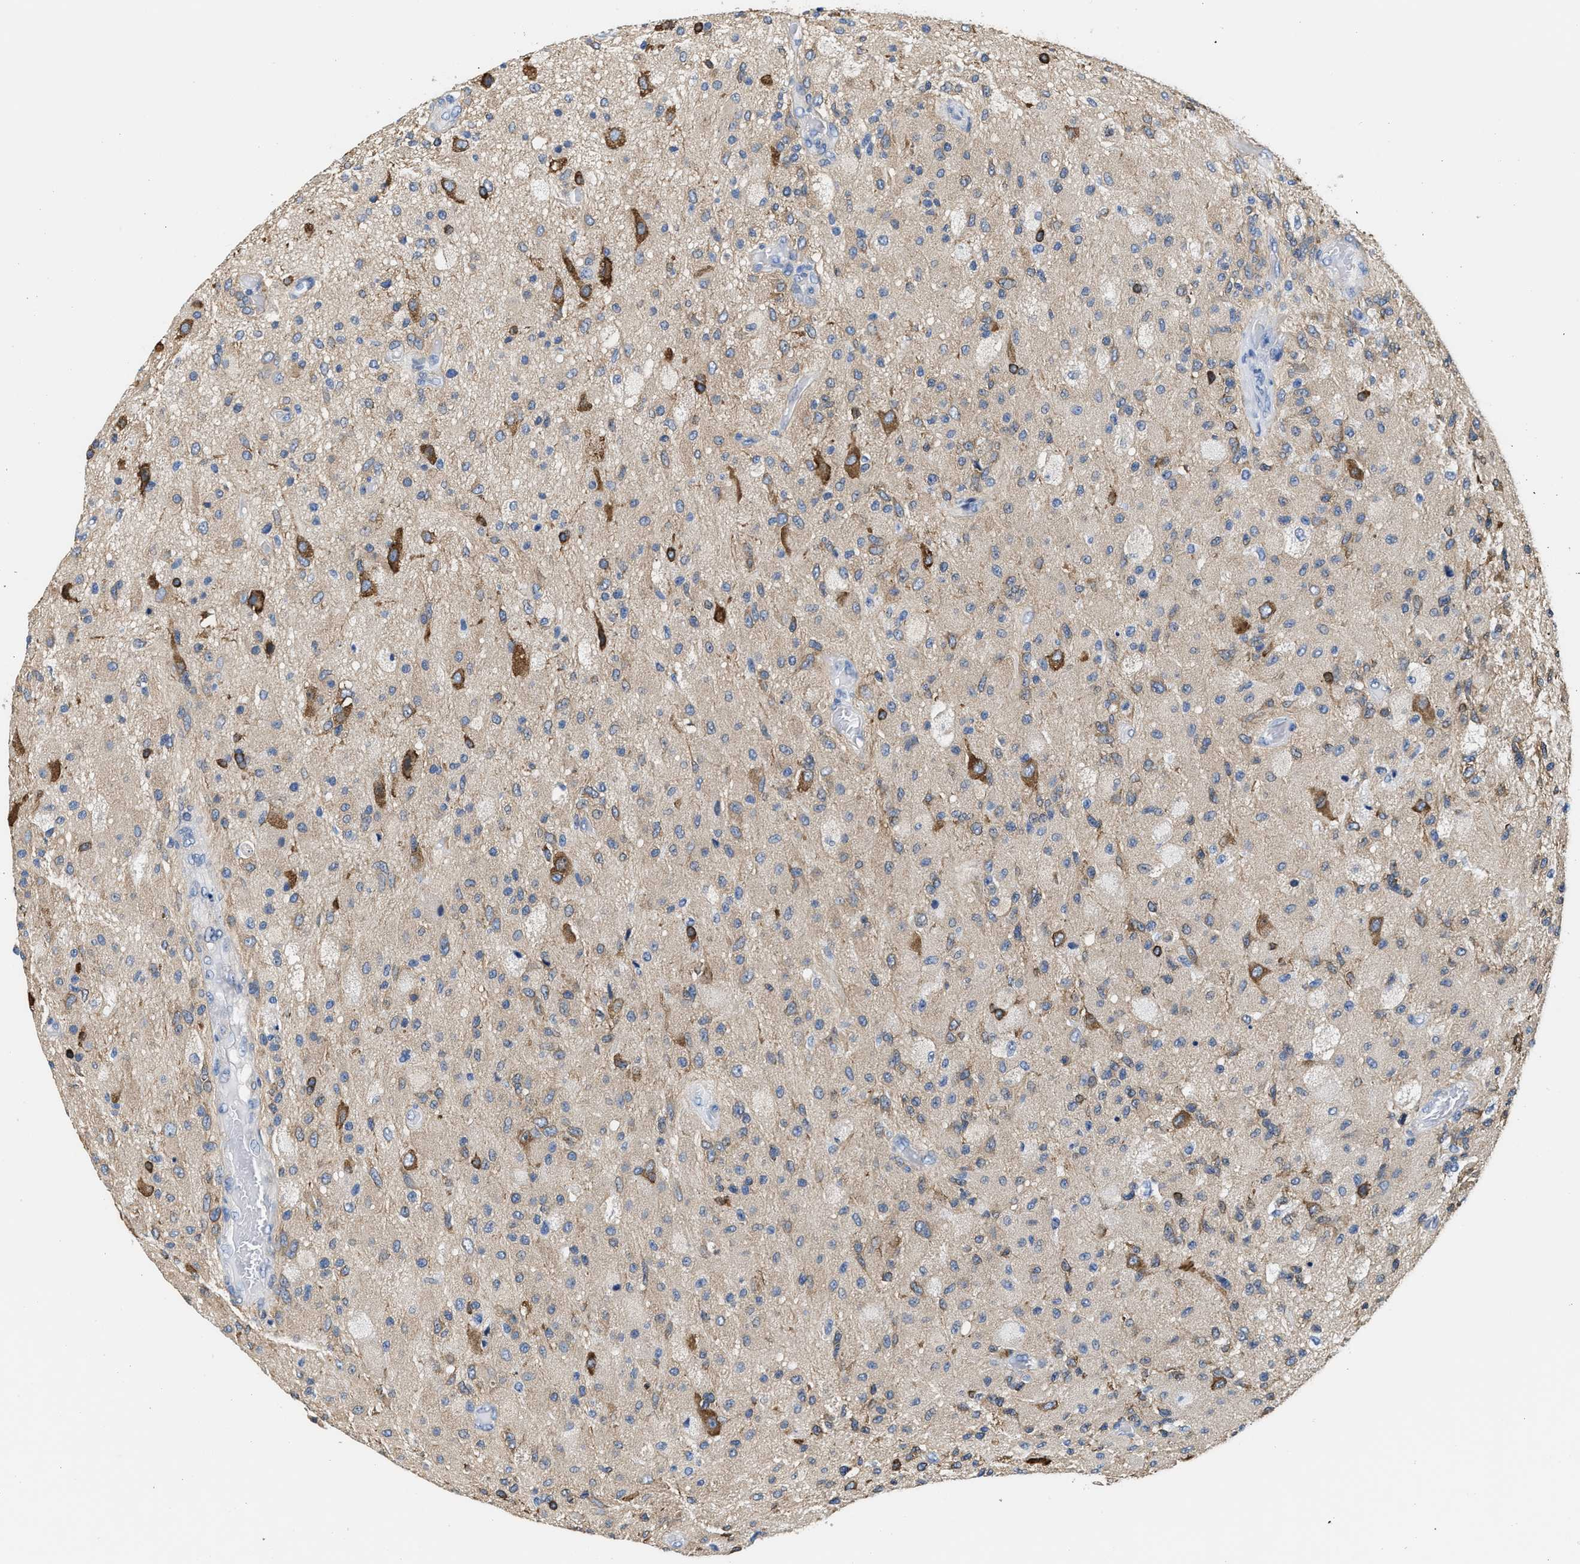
{"staining": {"intensity": "moderate", "quantity": "<25%", "location": "cytoplasmic/membranous"}, "tissue": "glioma", "cell_type": "Tumor cells", "image_type": "cancer", "snomed": [{"axis": "morphology", "description": "Normal tissue, NOS"}, {"axis": "morphology", "description": "Glioma, malignant, High grade"}, {"axis": "topography", "description": "Cerebral cortex"}], "caption": "Protein staining exhibits moderate cytoplasmic/membranous staining in about <25% of tumor cells in malignant glioma (high-grade).", "gene": "DSCAM", "patient": {"sex": "male", "age": 77}}